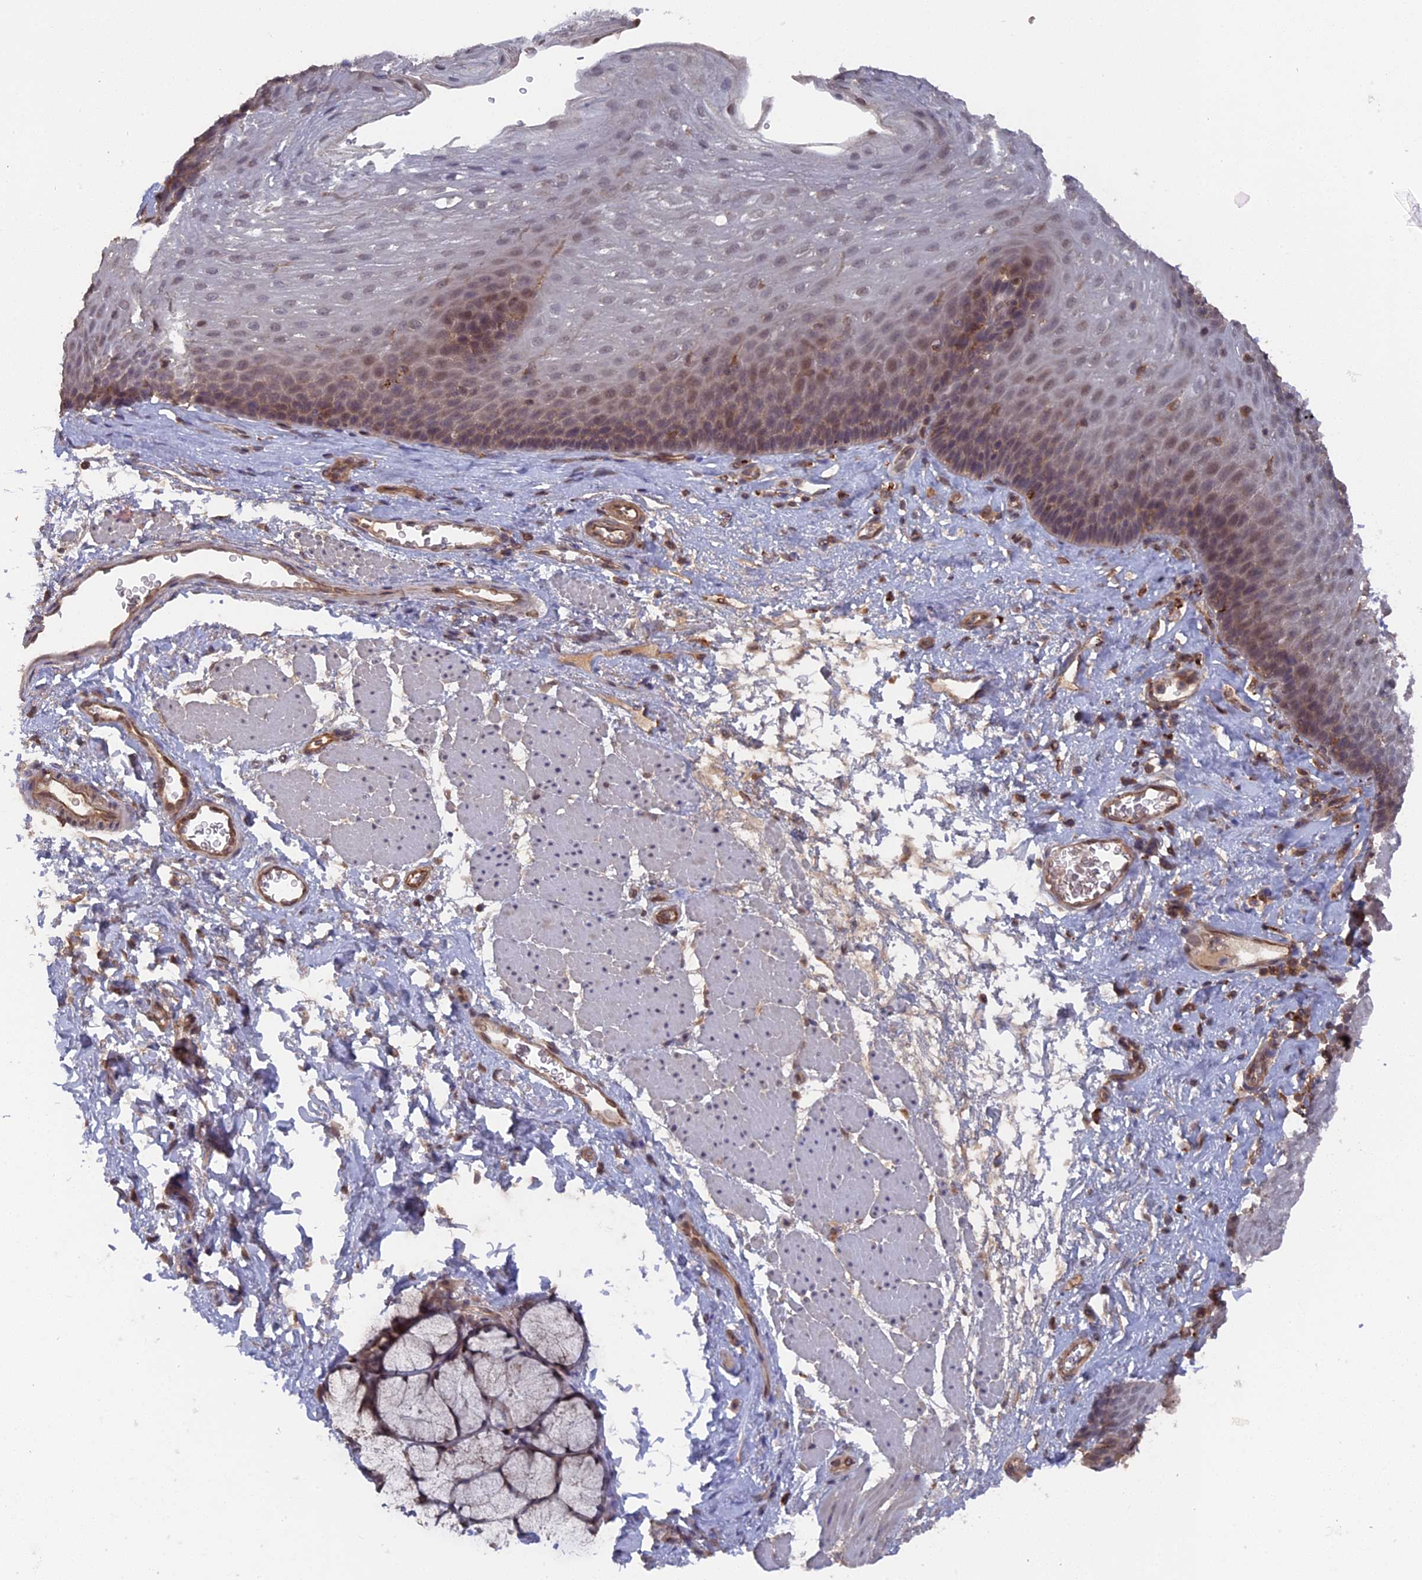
{"staining": {"intensity": "weak", "quantity": "25%-75%", "location": "cytoplasmic/membranous,nuclear"}, "tissue": "esophagus", "cell_type": "Squamous epithelial cells", "image_type": "normal", "snomed": [{"axis": "morphology", "description": "Normal tissue, NOS"}, {"axis": "topography", "description": "Esophagus"}], "caption": "Protein staining of unremarkable esophagus reveals weak cytoplasmic/membranous,nuclear expression in about 25%-75% of squamous epithelial cells. (brown staining indicates protein expression, while blue staining denotes nuclei).", "gene": "TELO2", "patient": {"sex": "female", "age": 66}}